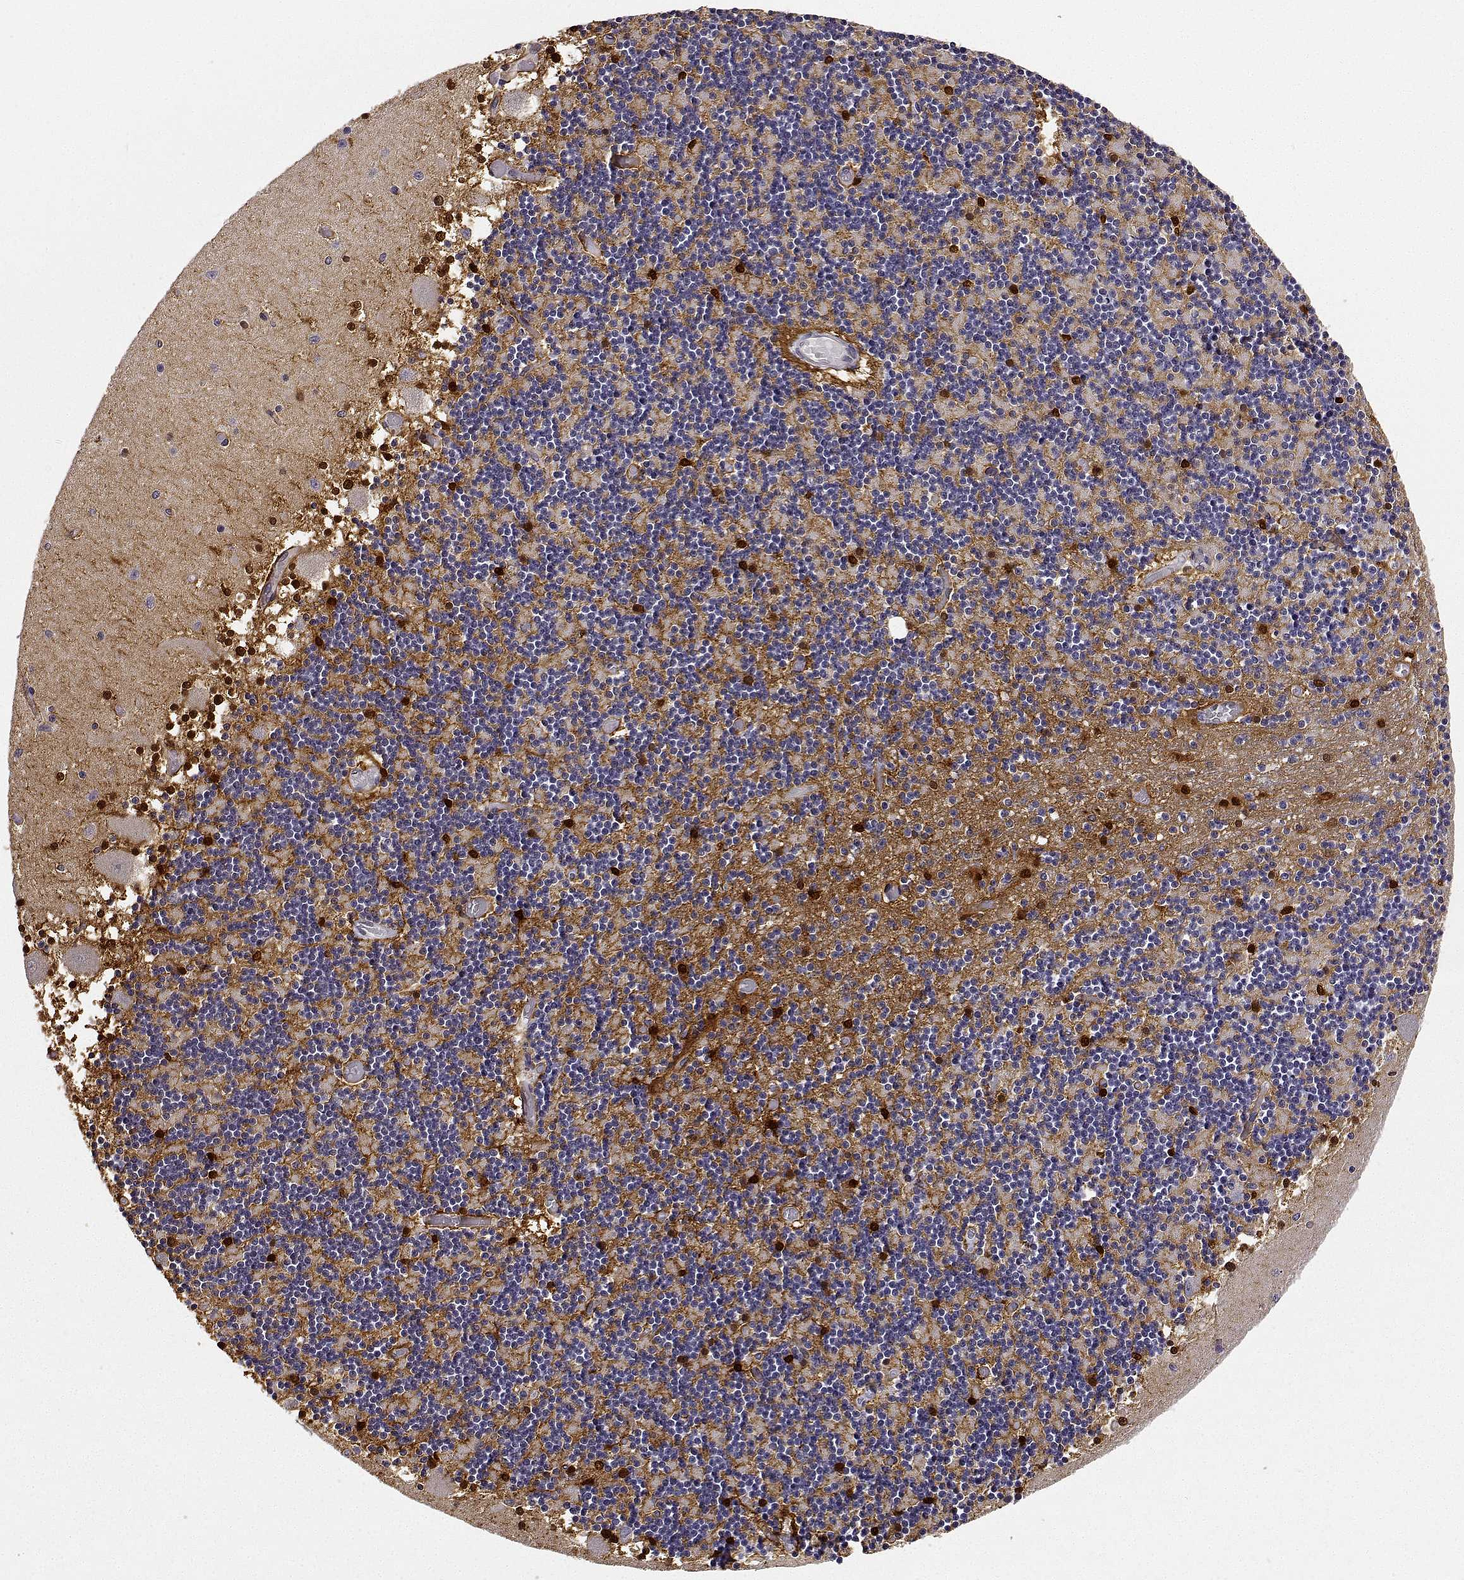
{"staining": {"intensity": "strong", "quantity": "<25%", "location": "cytoplasmic/membranous,nuclear"}, "tissue": "cerebellum", "cell_type": "Cells in granular layer", "image_type": "normal", "snomed": [{"axis": "morphology", "description": "Normal tissue, NOS"}, {"axis": "topography", "description": "Cerebellum"}], "caption": "The image reveals immunohistochemical staining of normal cerebellum. There is strong cytoplasmic/membranous,nuclear staining is seen in approximately <25% of cells in granular layer.", "gene": "PHGDH", "patient": {"sex": "female", "age": 28}}